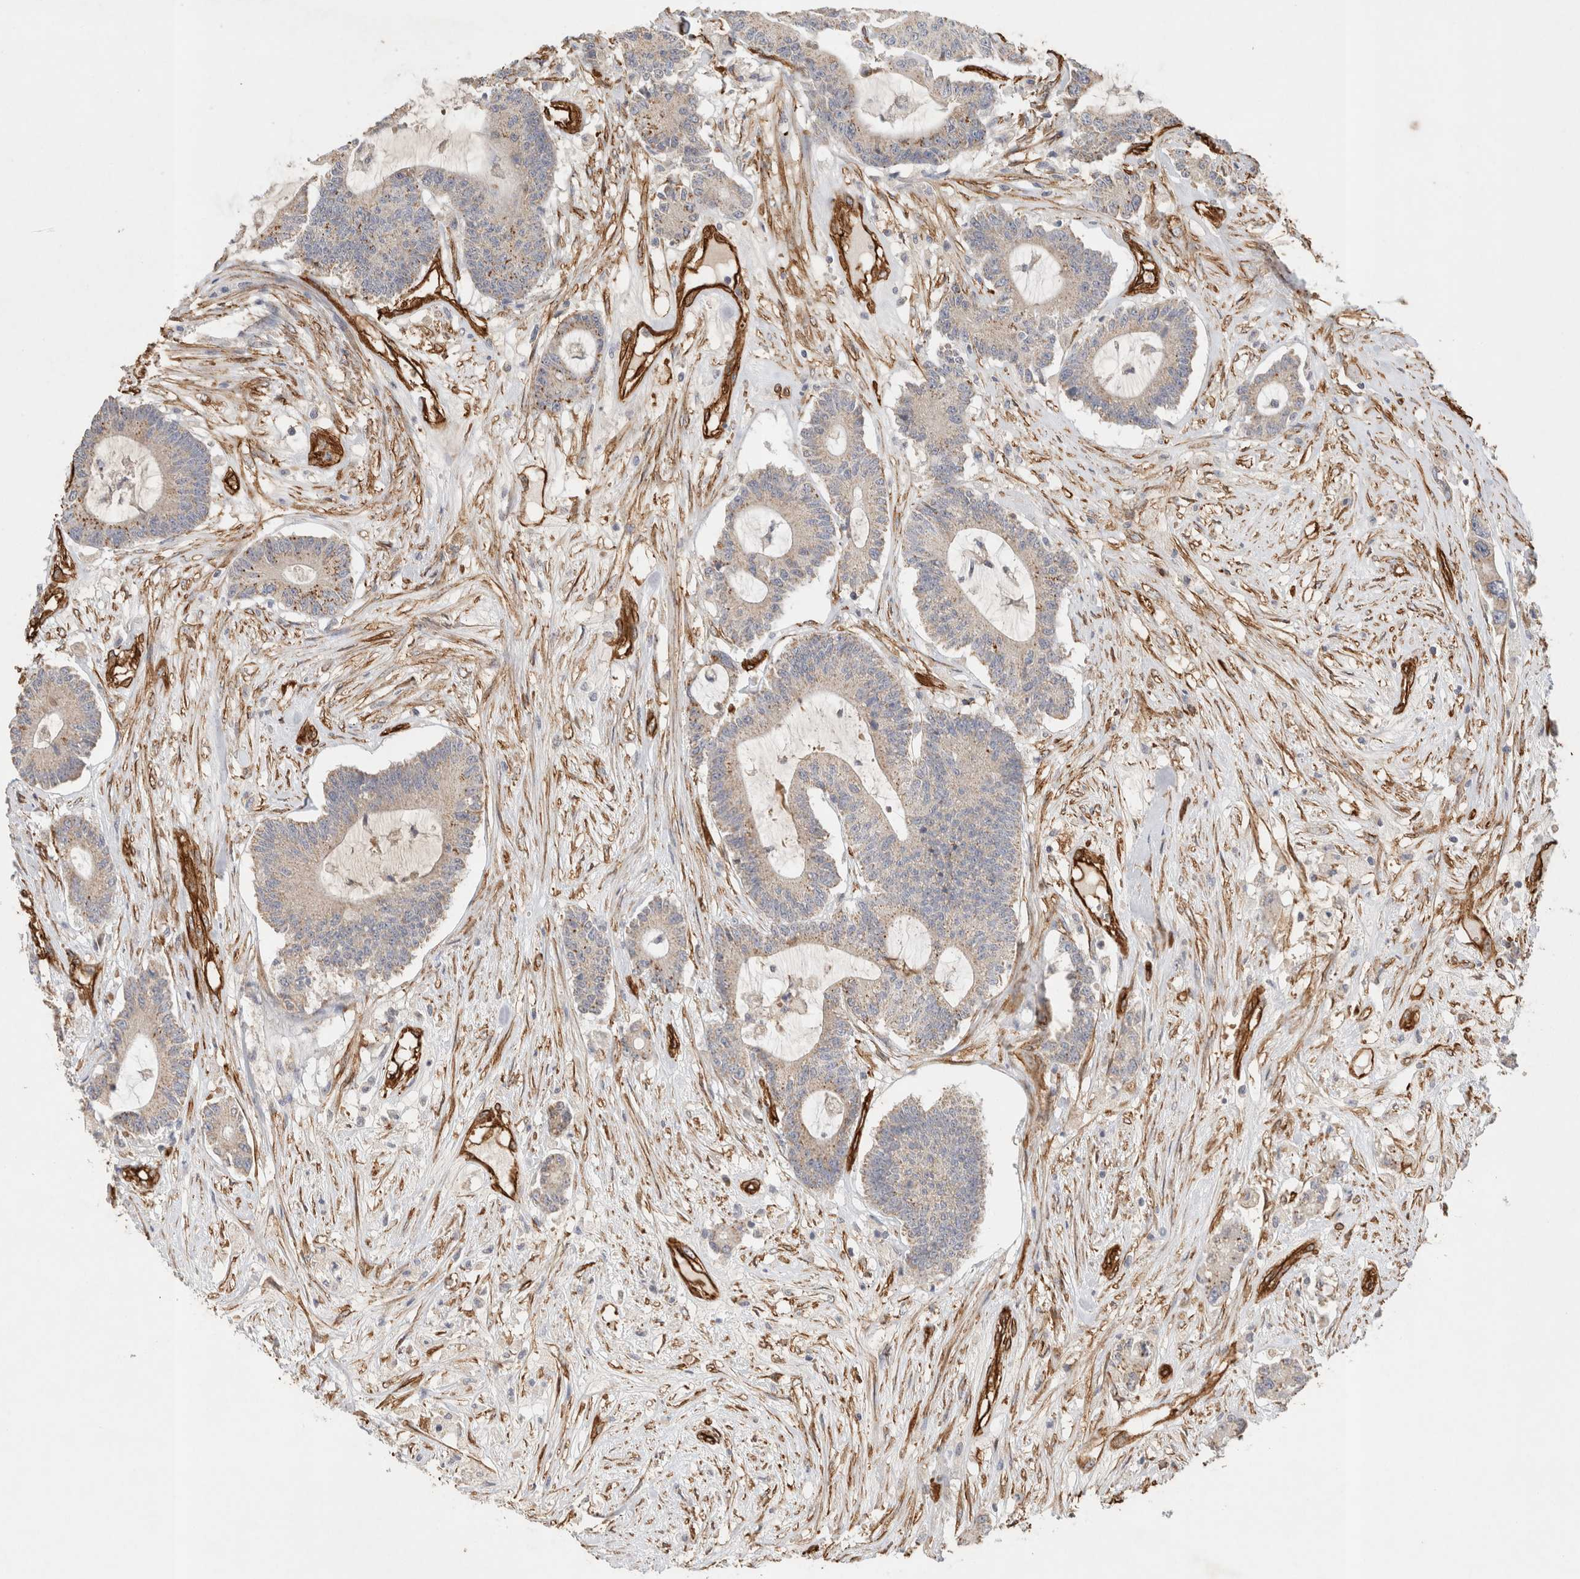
{"staining": {"intensity": "weak", "quantity": ">75%", "location": "cytoplasmic/membranous"}, "tissue": "colorectal cancer", "cell_type": "Tumor cells", "image_type": "cancer", "snomed": [{"axis": "morphology", "description": "Adenocarcinoma, NOS"}, {"axis": "topography", "description": "Colon"}], "caption": "An IHC micrograph of neoplastic tissue is shown. Protein staining in brown shows weak cytoplasmic/membranous positivity in colorectal cancer within tumor cells.", "gene": "JMJD4", "patient": {"sex": "female", "age": 84}}